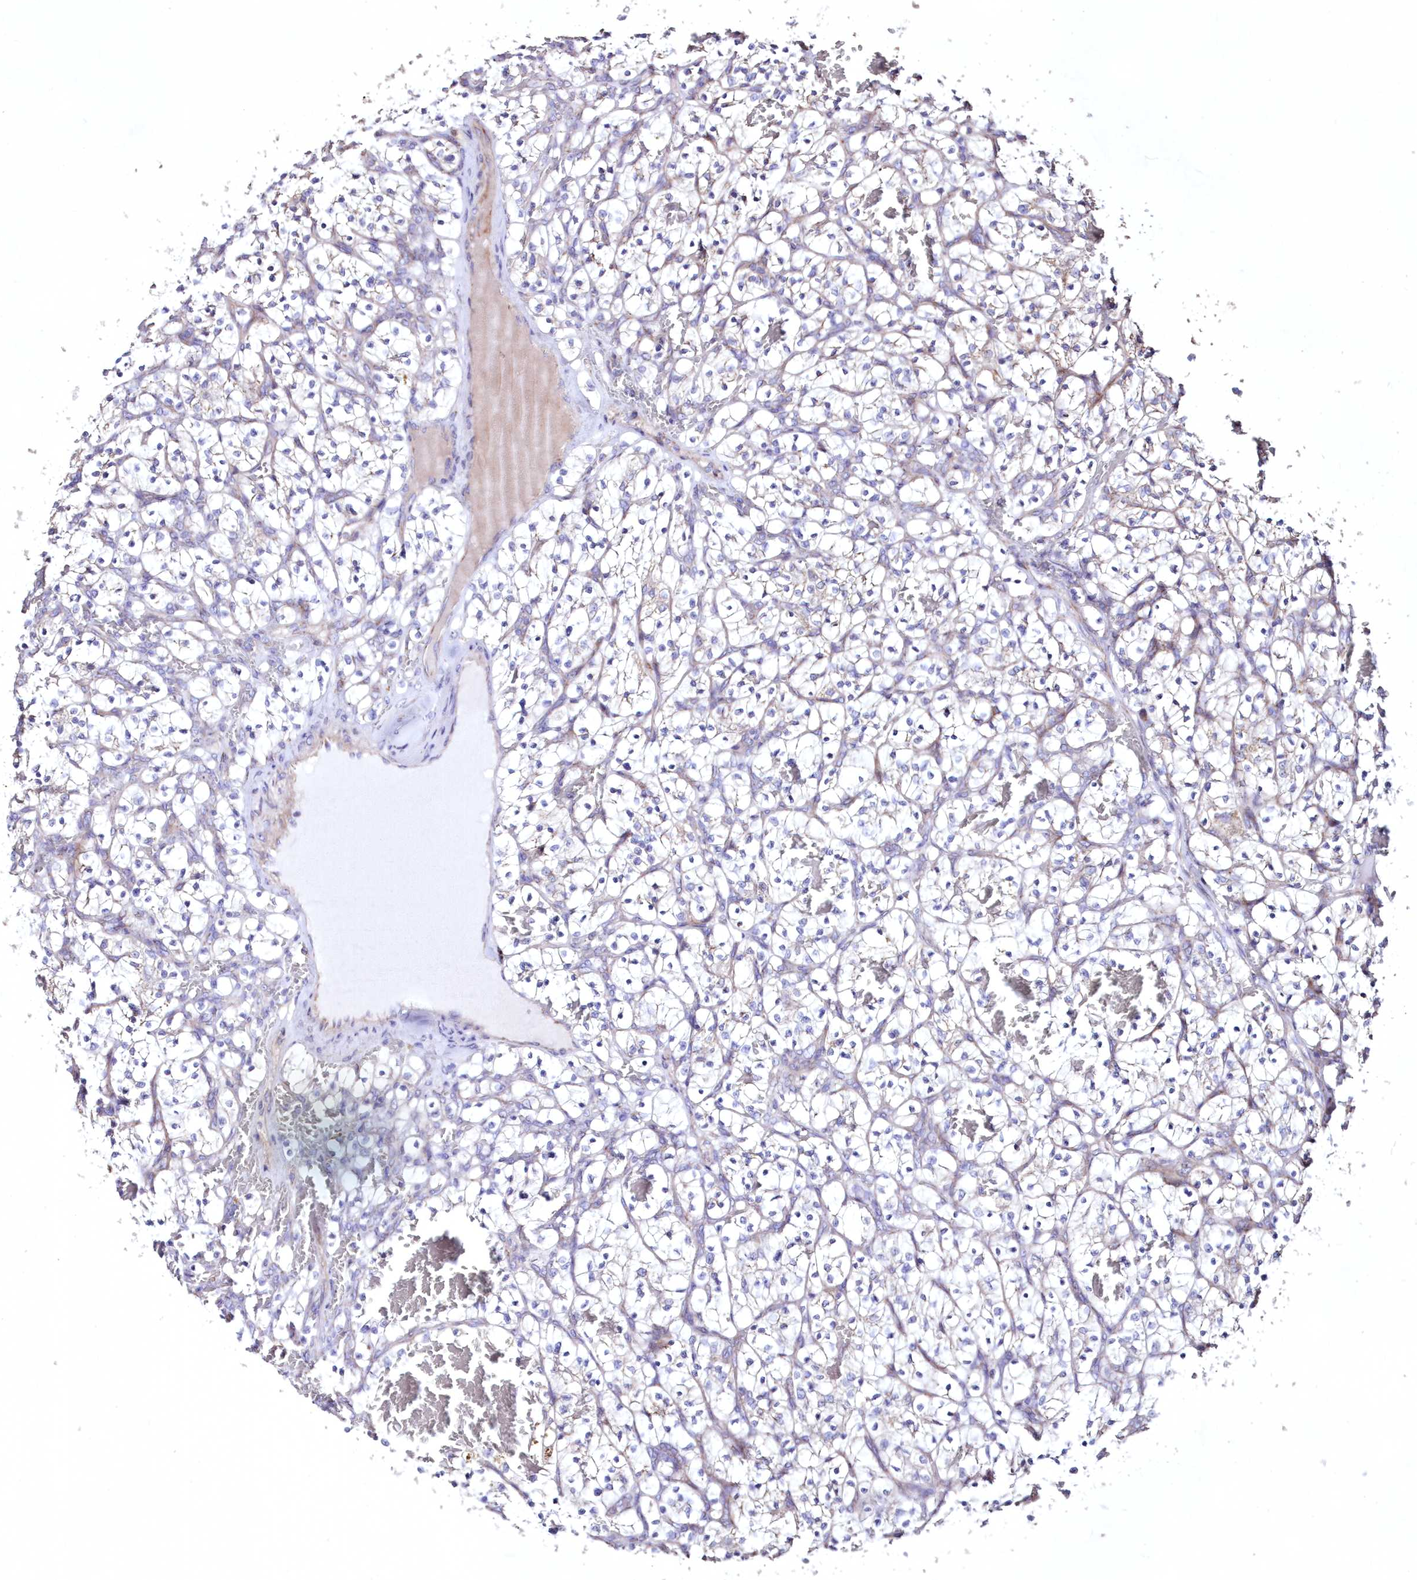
{"staining": {"intensity": "negative", "quantity": "none", "location": "none"}, "tissue": "renal cancer", "cell_type": "Tumor cells", "image_type": "cancer", "snomed": [{"axis": "morphology", "description": "Adenocarcinoma, NOS"}, {"axis": "topography", "description": "Kidney"}], "caption": "Immunohistochemical staining of renal cancer exhibits no significant expression in tumor cells.", "gene": "HADHB", "patient": {"sex": "female", "age": 57}}